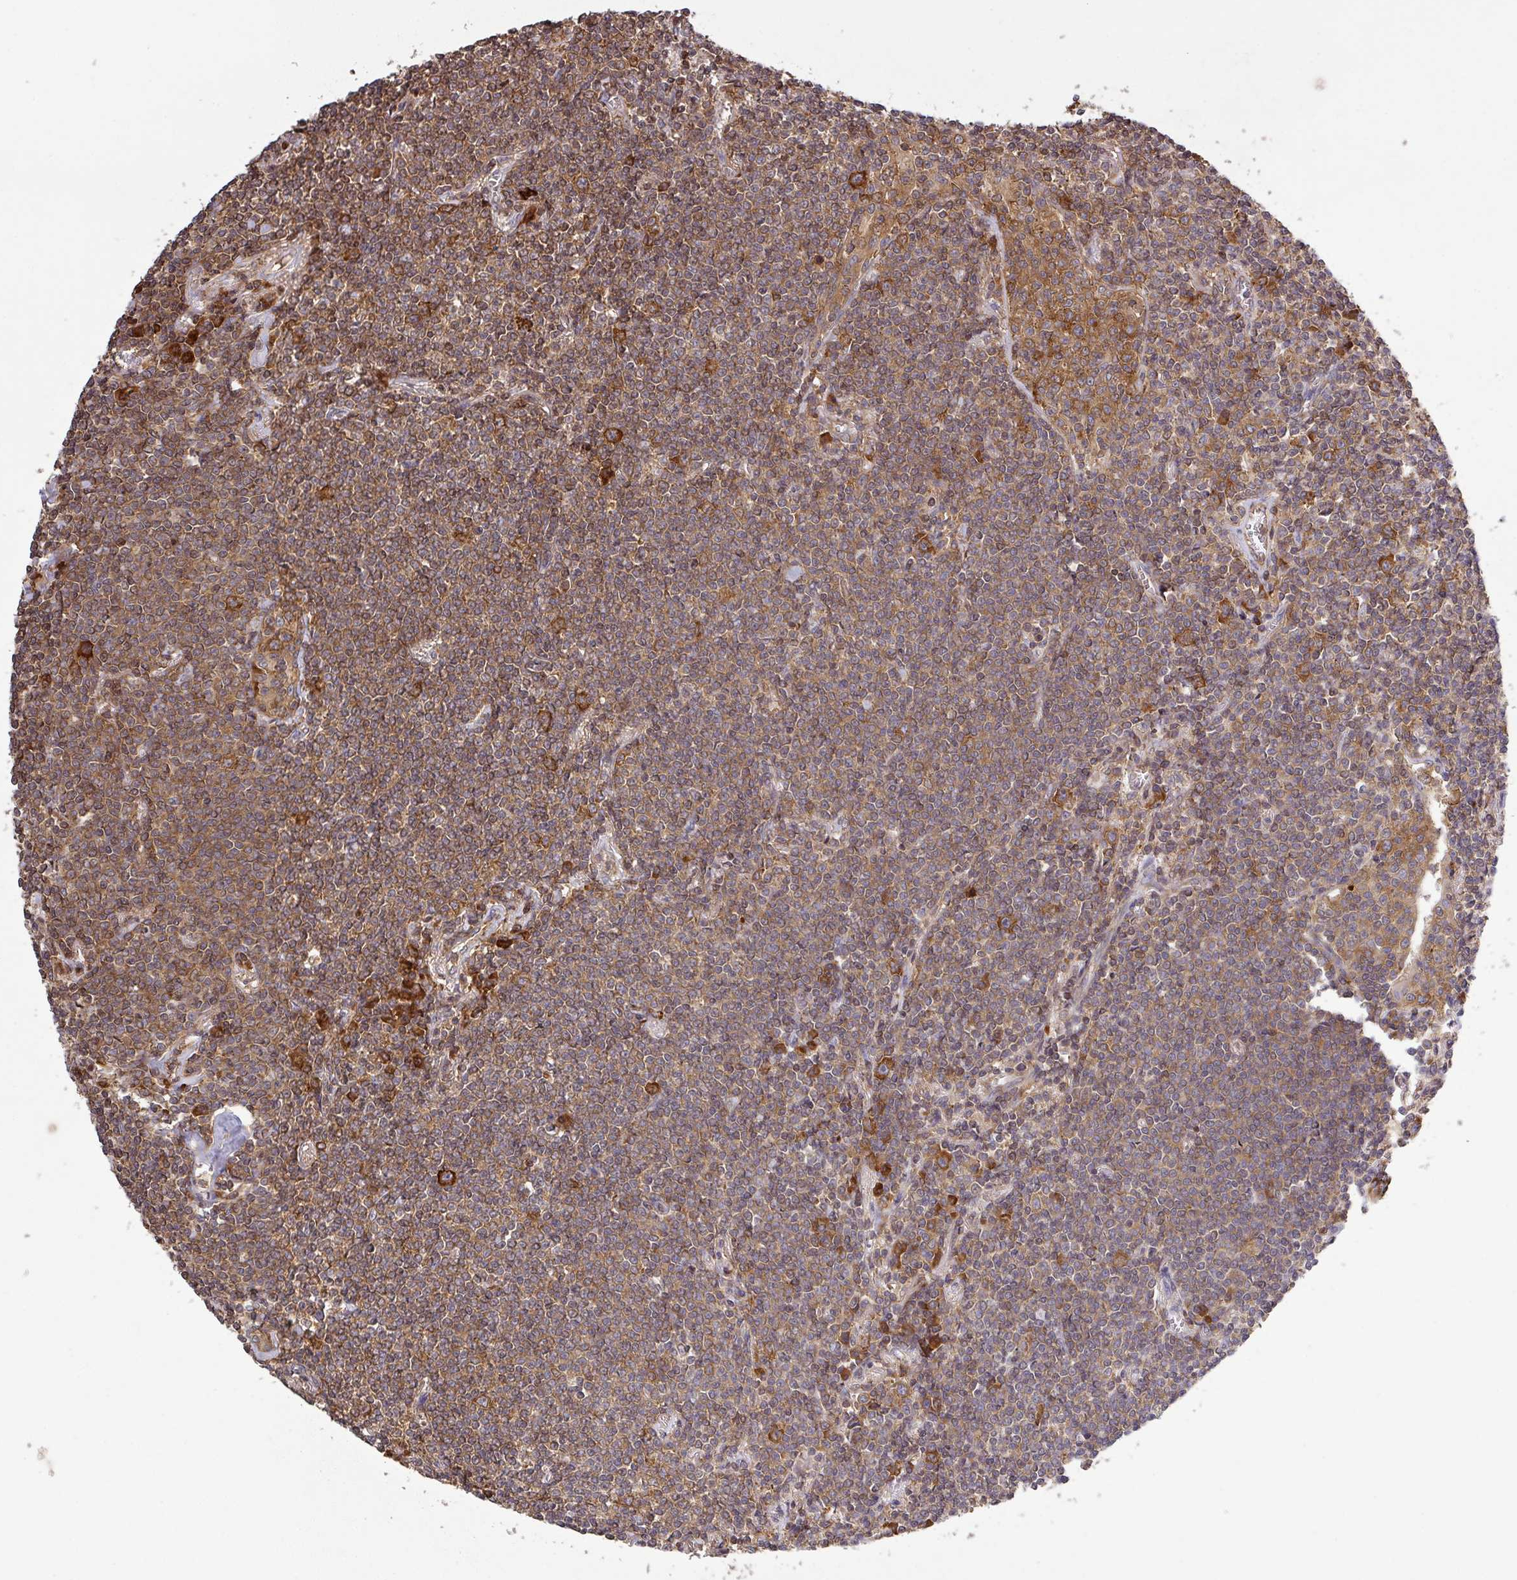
{"staining": {"intensity": "moderate", "quantity": ">75%", "location": "cytoplasmic/membranous"}, "tissue": "lymphoma", "cell_type": "Tumor cells", "image_type": "cancer", "snomed": [{"axis": "morphology", "description": "Malignant lymphoma, non-Hodgkin's type, Low grade"}, {"axis": "topography", "description": "Lung"}], "caption": "Immunohistochemistry (IHC) of malignant lymphoma, non-Hodgkin's type (low-grade) shows medium levels of moderate cytoplasmic/membranous expression in approximately >75% of tumor cells. (Brightfield microscopy of DAB IHC at high magnification).", "gene": "LRRC74B", "patient": {"sex": "female", "age": 71}}